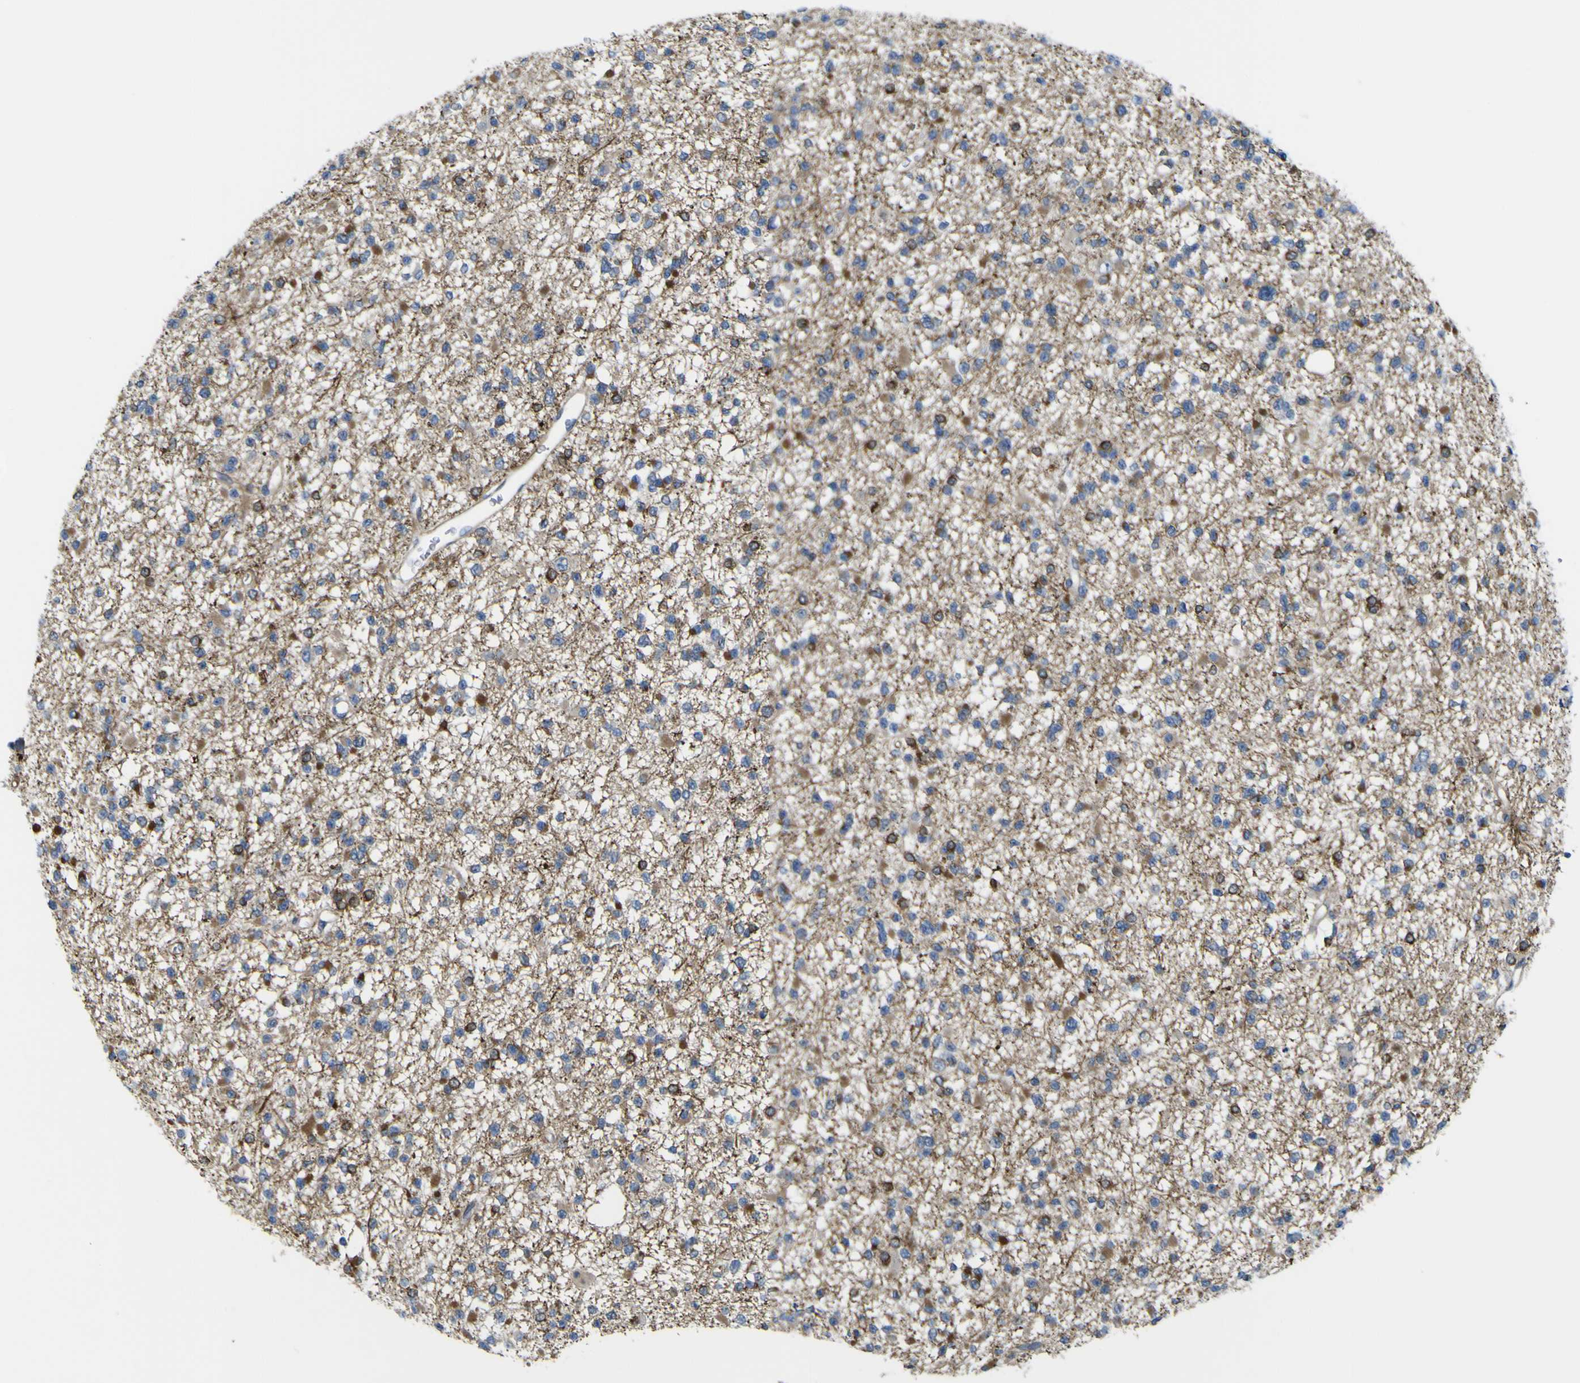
{"staining": {"intensity": "strong", "quantity": "<25%", "location": "cytoplasmic/membranous"}, "tissue": "glioma", "cell_type": "Tumor cells", "image_type": "cancer", "snomed": [{"axis": "morphology", "description": "Glioma, malignant, Low grade"}, {"axis": "topography", "description": "Brain"}], "caption": "Tumor cells display medium levels of strong cytoplasmic/membranous expression in about <25% of cells in human malignant low-grade glioma.", "gene": "JPH1", "patient": {"sex": "female", "age": 22}}